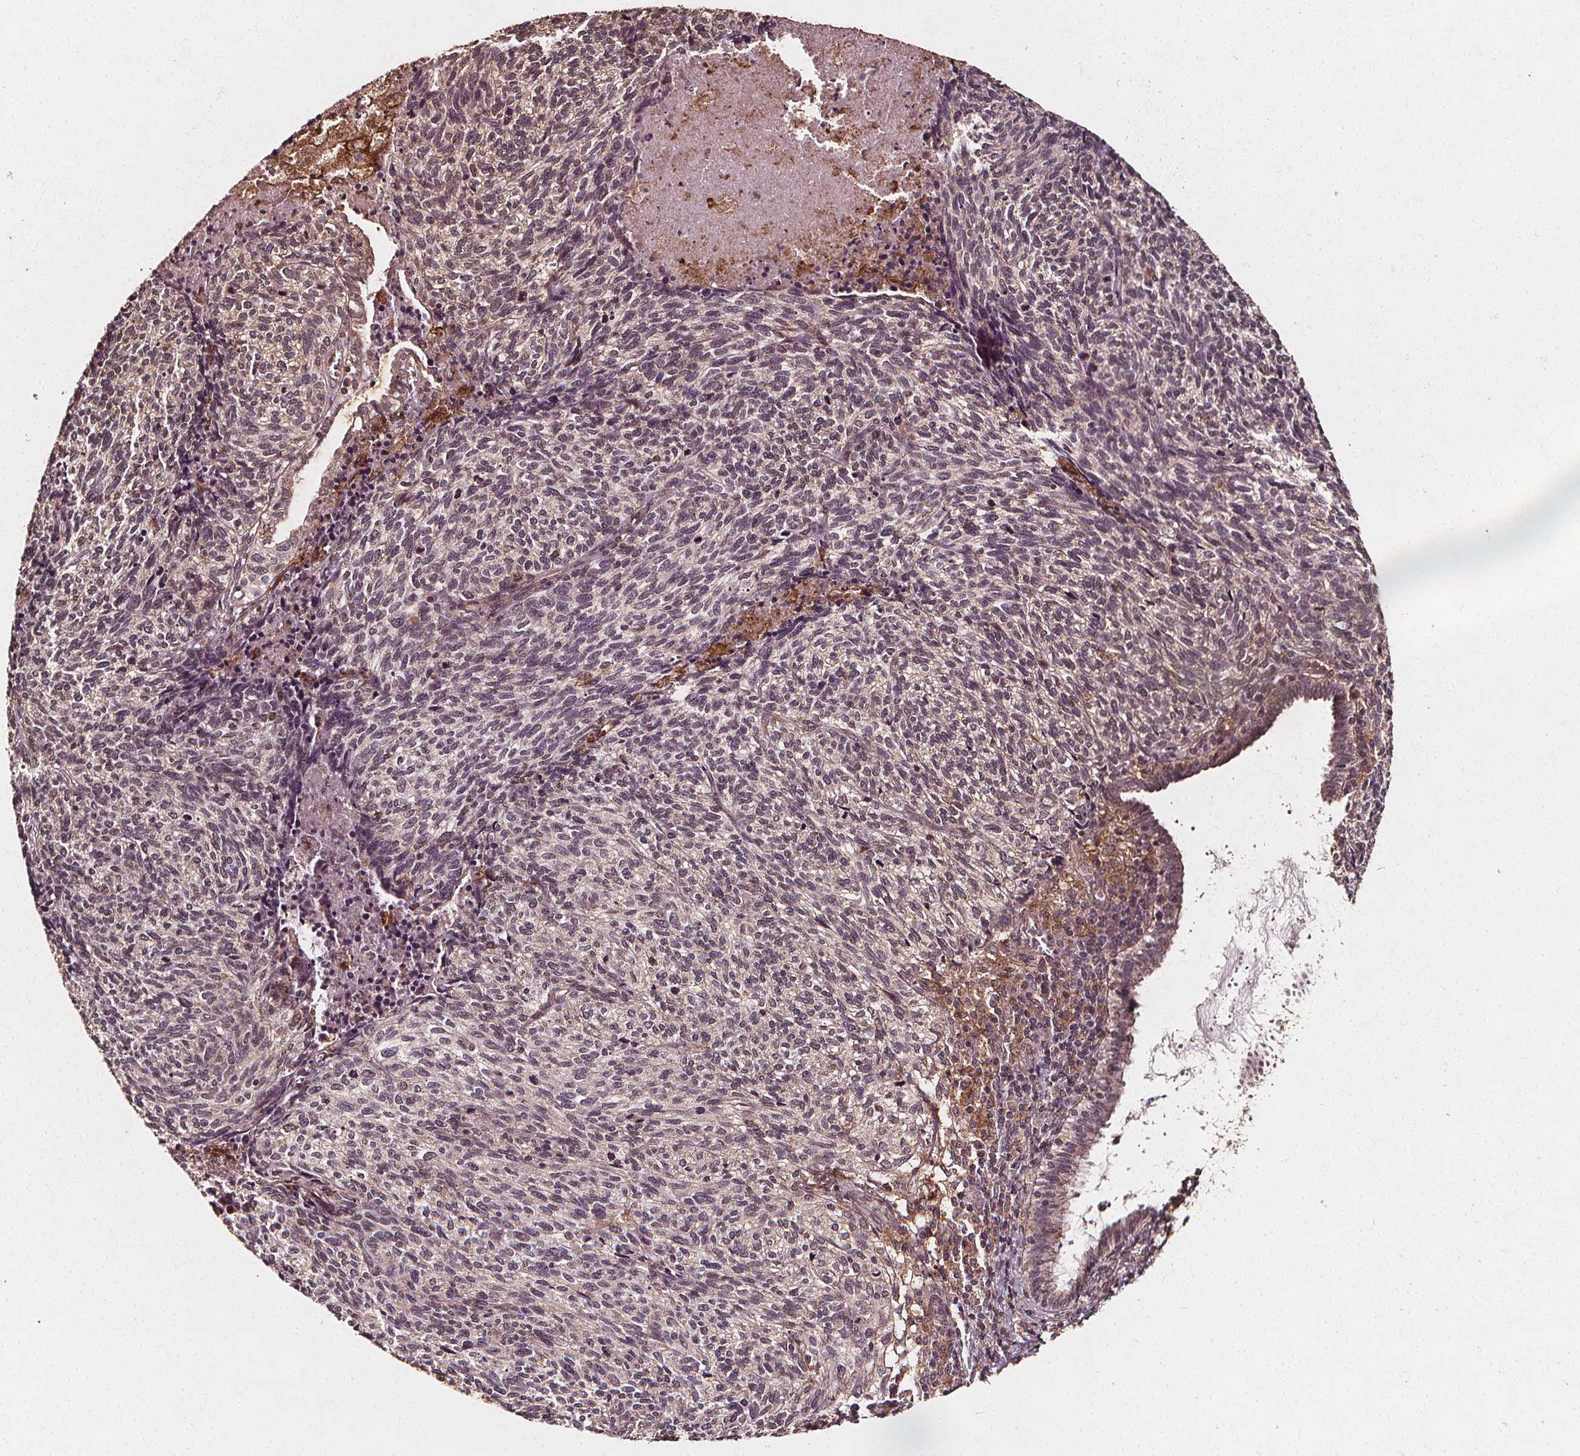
{"staining": {"intensity": "negative", "quantity": "none", "location": "none"}, "tissue": "cervical cancer", "cell_type": "Tumor cells", "image_type": "cancer", "snomed": [{"axis": "morphology", "description": "Squamous cell carcinoma, NOS"}, {"axis": "topography", "description": "Cervix"}], "caption": "Cervical squamous cell carcinoma was stained to show a protein in brown. There is no significant expression in tumor cells.", "gene": "ABCA1", "patient": {"sex": "female", "age": 45}}